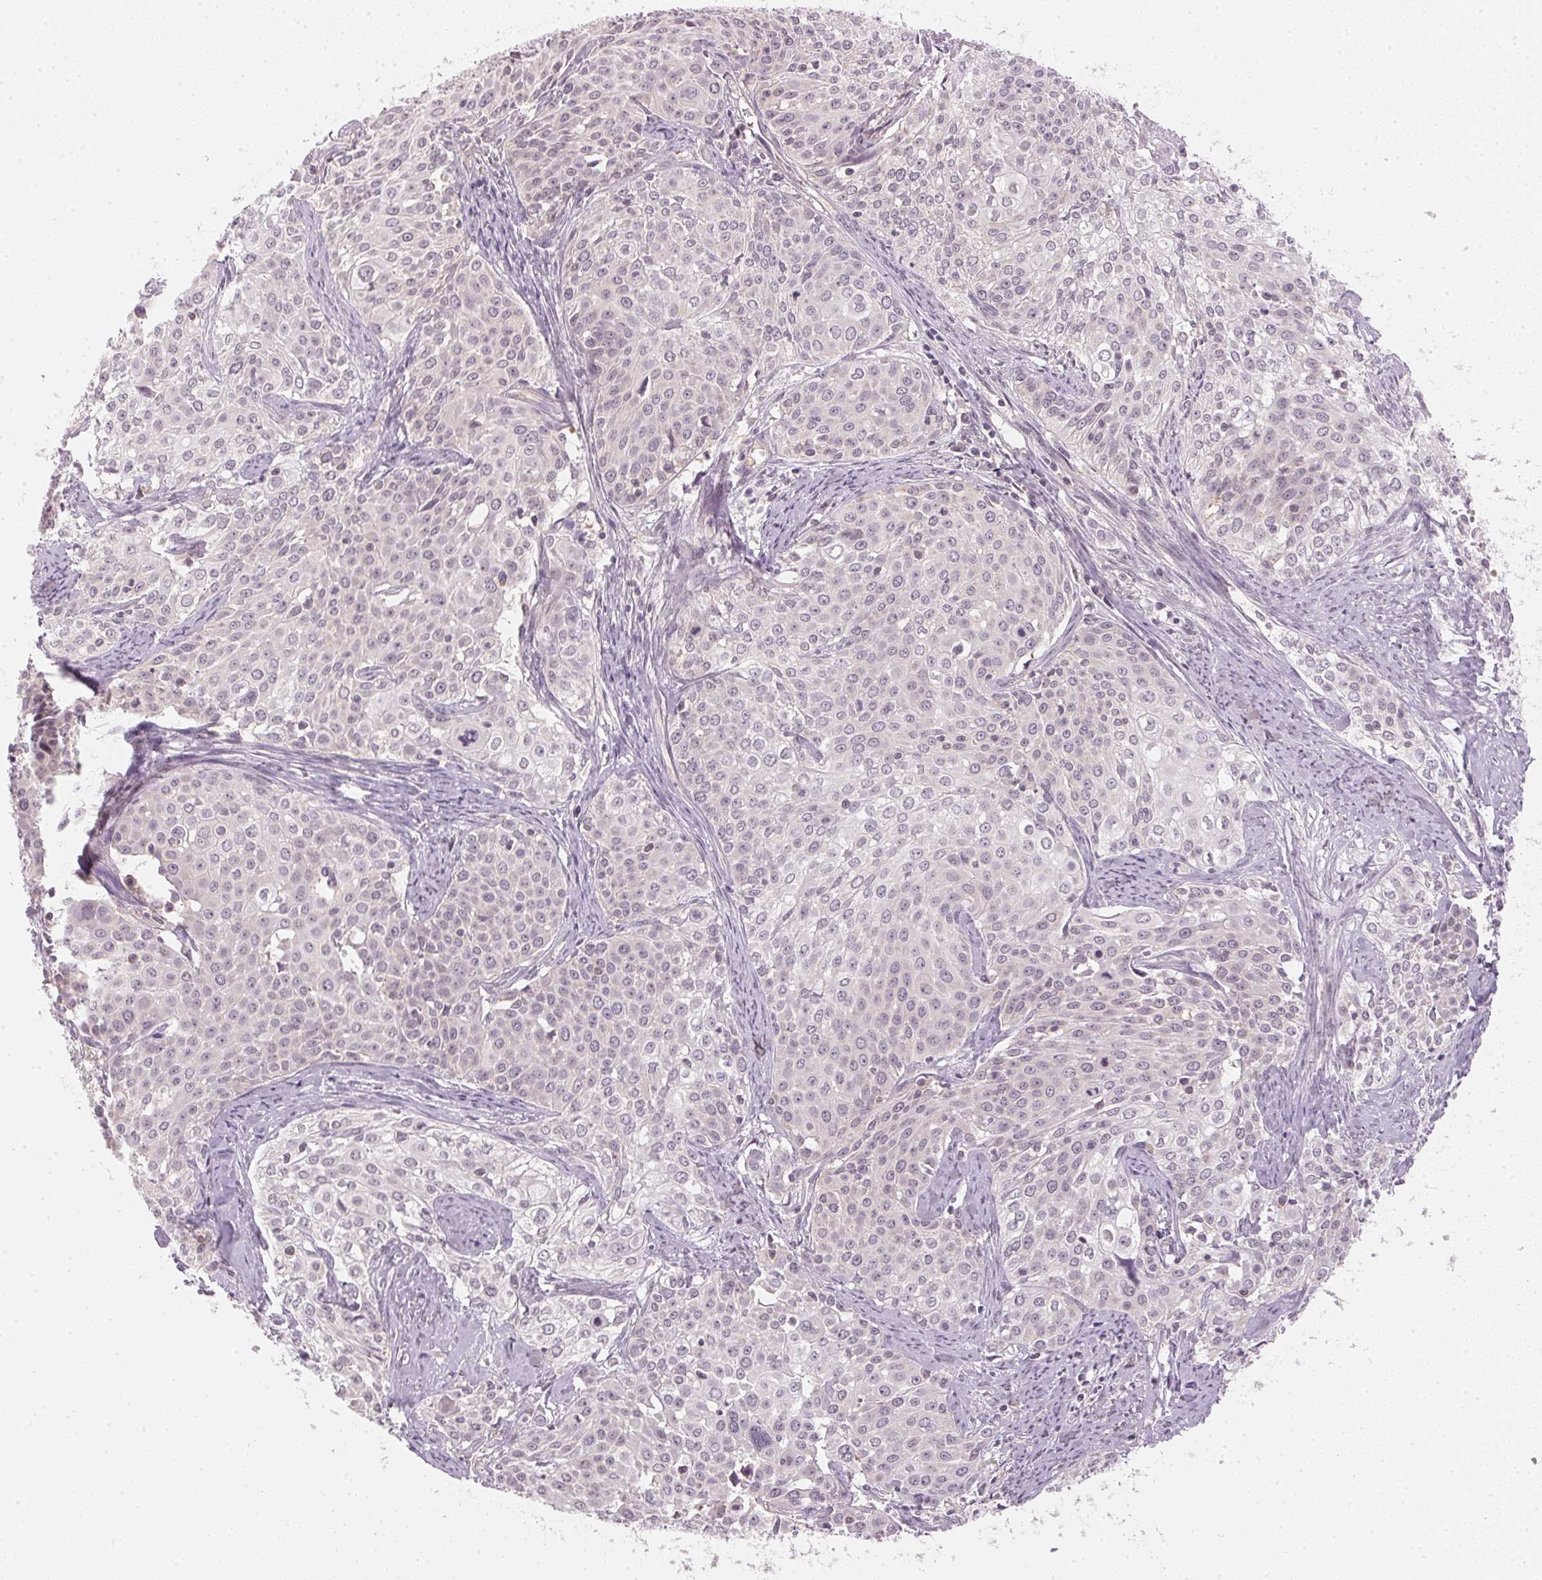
{"staining": {"intensity": "negative", "quantity": "none", "location": "none"}, "tissue": "cervical cancer", "cell_type": "Tumor cells", "image_type": "cancer", "snomed": [{"axis": "morphology", "description": "Squamous cell carcinoma, NOS"}, {"axis": "topography", "description": "Cervix"}], "caption": "Immunohistochemistry (IHC) micrograph of human cervical squamous cell carcinoma stained for a protein (brown), which reveals no staining in tumor cells.", "gene": "KPRP", "patient": {"sex": "female", "age": 39}}